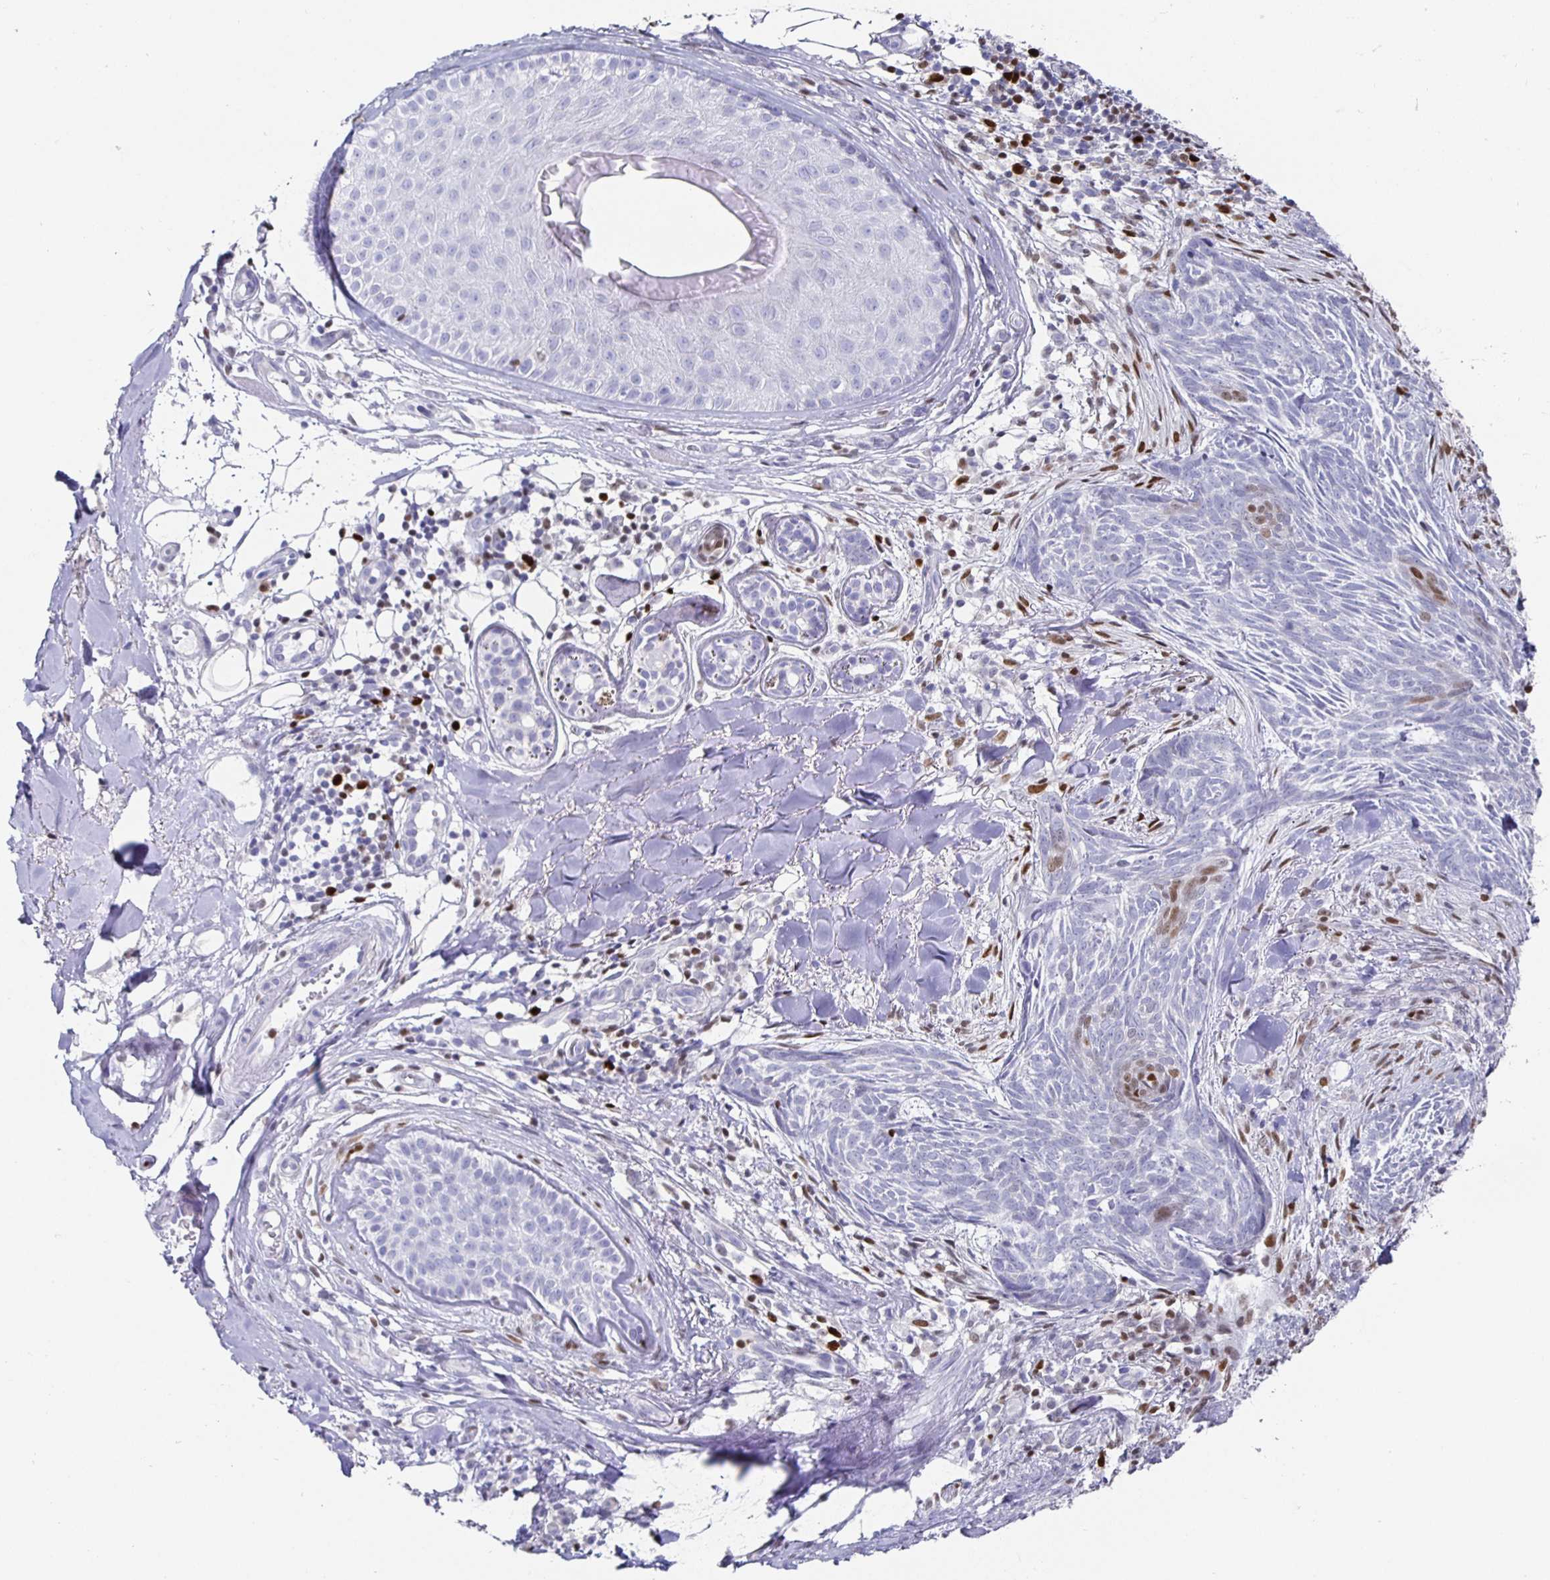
{"staining": {"intensity": "moderate", "quantity": "<25%", "location": "nuclear"}, "tissue": "skin cancer", "cell_type": "Tumor cells", "image_type": "cancer", "snomed": [{"axis": "morphology", "description": "Basal cell carcinoma"}, {"axis": "topography", "description": "Skin"}], "caption": "A photomicrograph of human basal cell carcinoma (skin) stained for a protein displays moderate nuclear brown staining in tumor cells. (DAB IHC, brown staining for protein, blue staining for nuclei).", "gene": "RUNX2", "patient": {"sex": "female", "age": 93}}